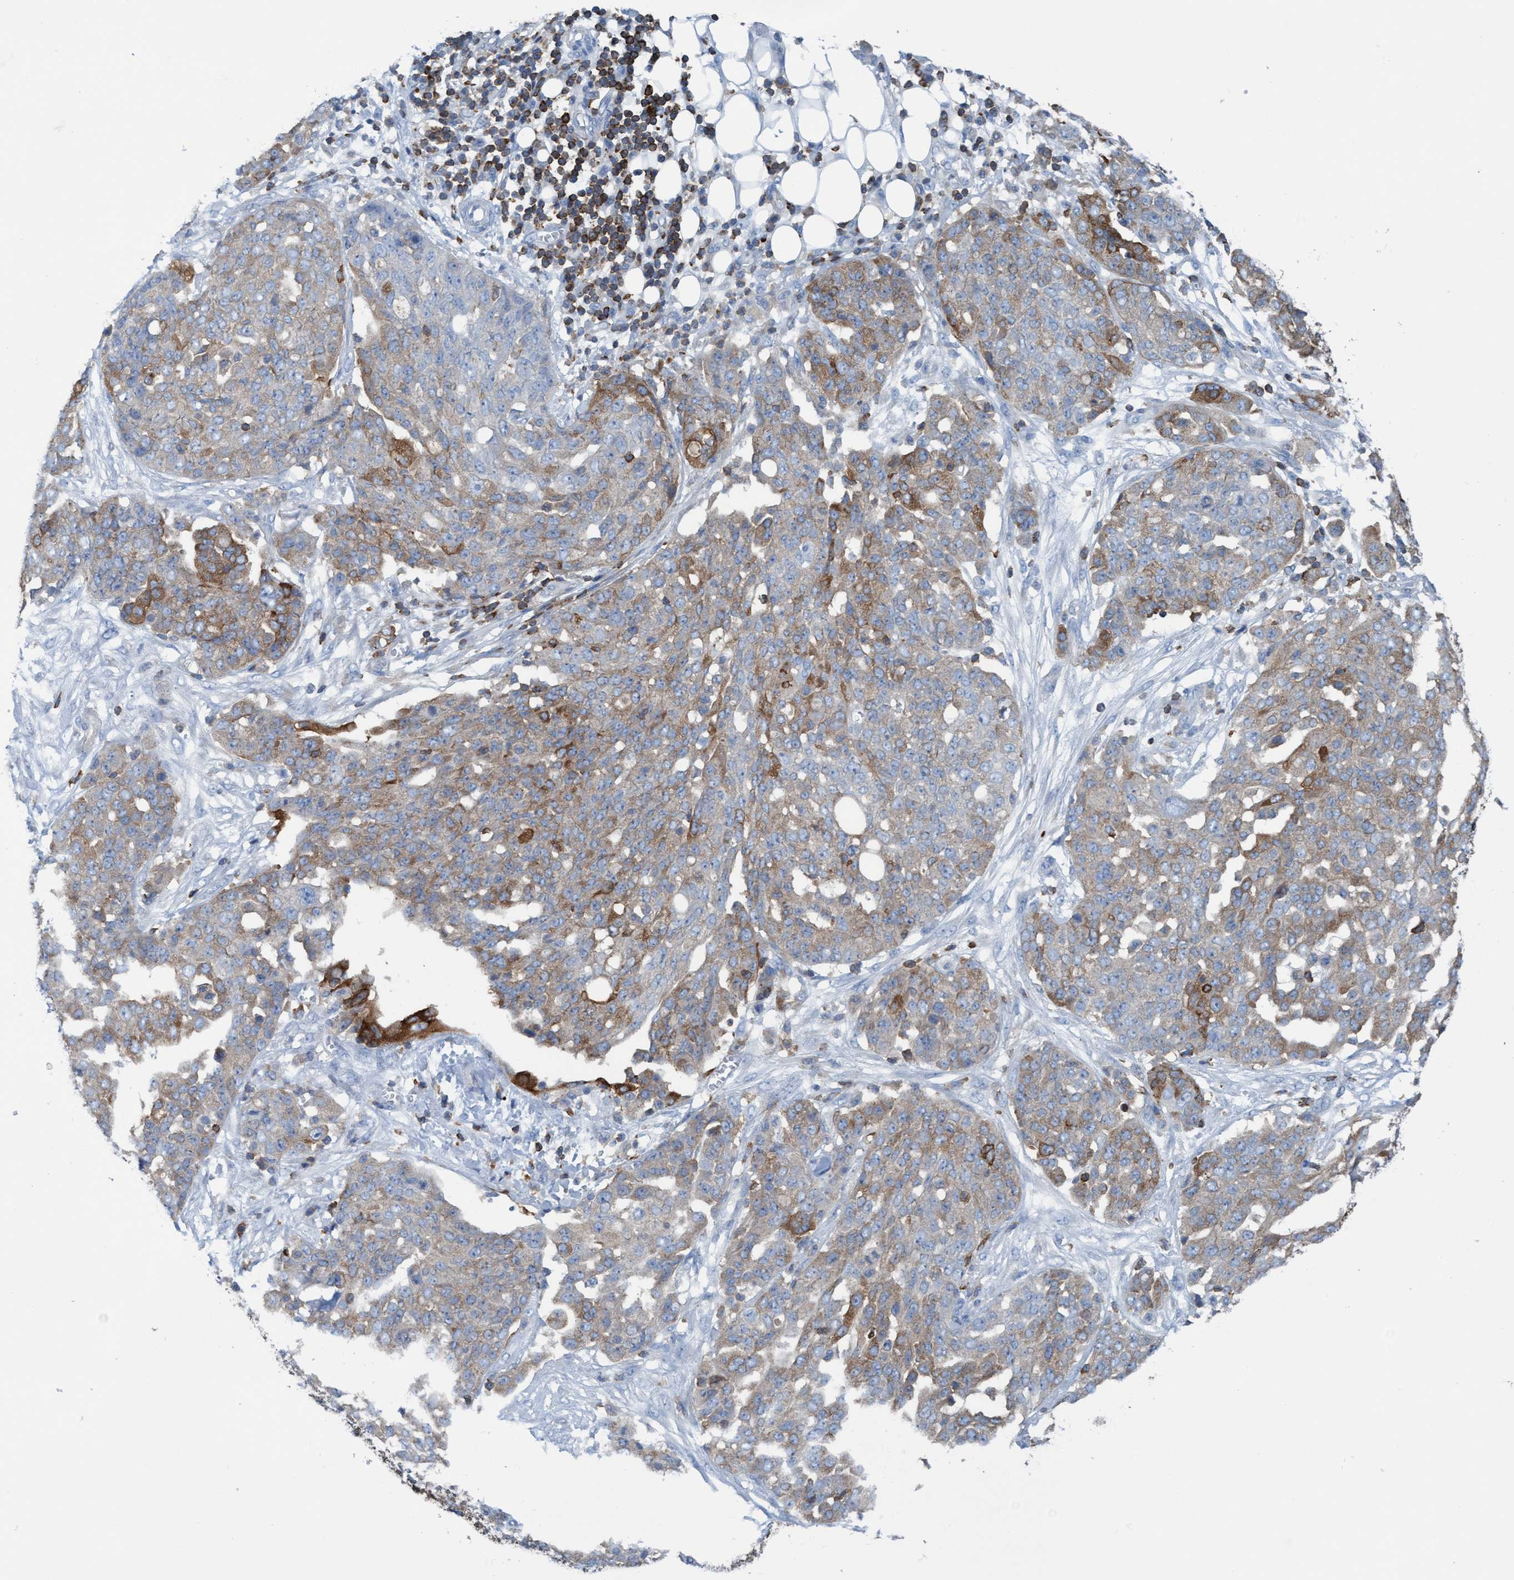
{"staining": {"intensity": "moderate", "quantity": "25%-75%", "location": "cytoplasmic/membranous"}, "tissue": "ovarian cancer", "cell_type": "Tumor cells", "image_type": "cancer", "snomed": [{"axis": "morphology", "description": "Cystadenocarcinoma, serous, NOS"}, {"axis": "topography", "description": "Soft tissue"}, {"axis": "topography", "description": "Ovary"}], "caption": "A micrograph of ovarian cancer stained for a protein demonstrates moderate cytoplasmic/membranous brown staining in tumor cells. The protein of interest is shown in brown color, while the nuclei are stained blue.", "gene": "EZR", "patient": {"sex": "female", "age": 57}}